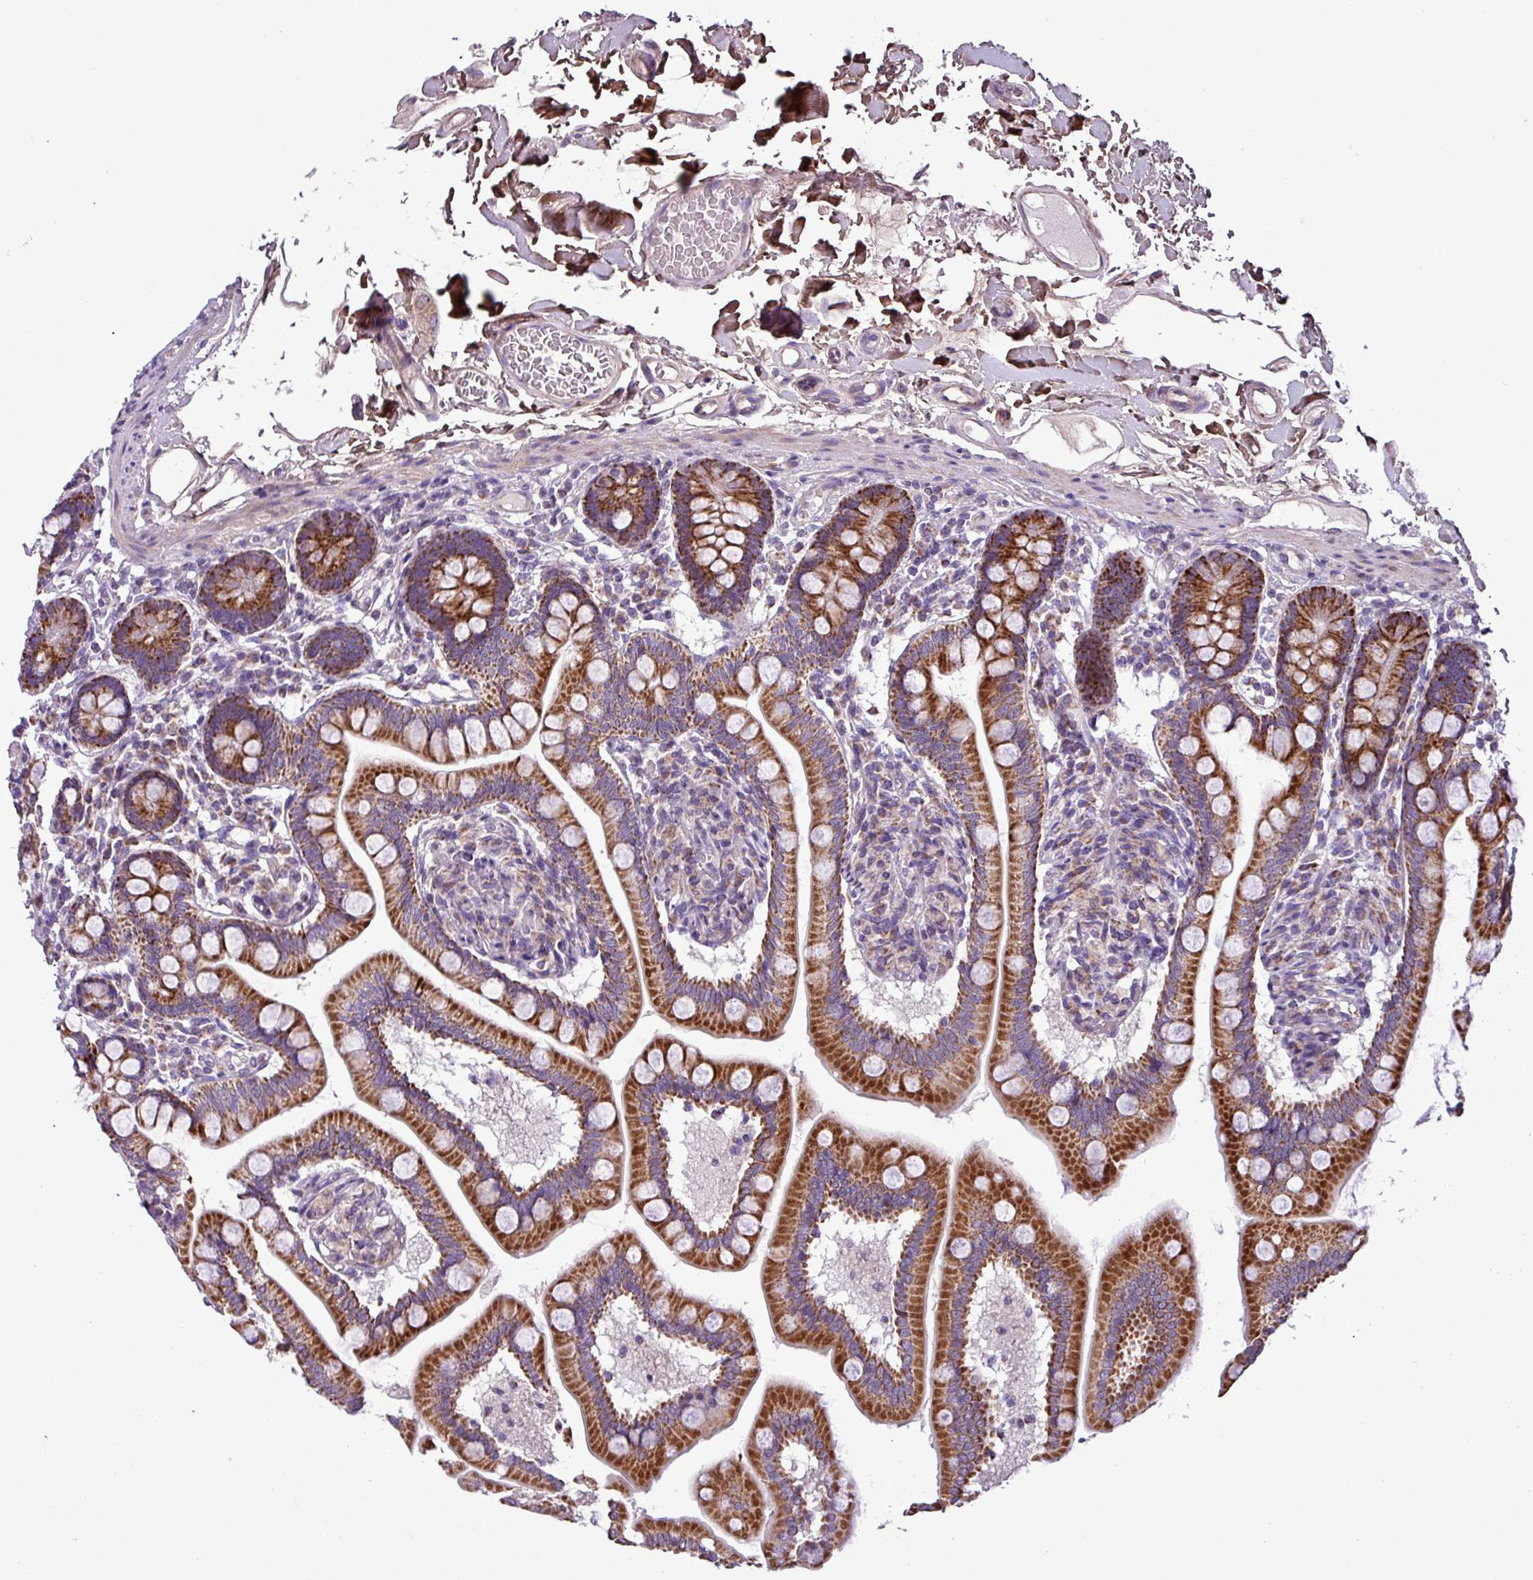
{"staining": {"intensity": "strong", "quantity": ">75%", "location": "cytoplasmic/membranous"}, "tissue": "small intestine", "cell_type": "Glandular cells", "image_type": "normal", "snomed": [{"axis": "morphology", "description": "Normal tissue, NOS"}, {"axis": "topography", "description": "Small intestine"}], "caption": "Glandular cells reveal high levels of strong cytoplasmic/membranous staining in approximately >75% of cells in benign small intestine.", "gene": "FAM183A", "patient": {"sex": "female", "age": 64}}